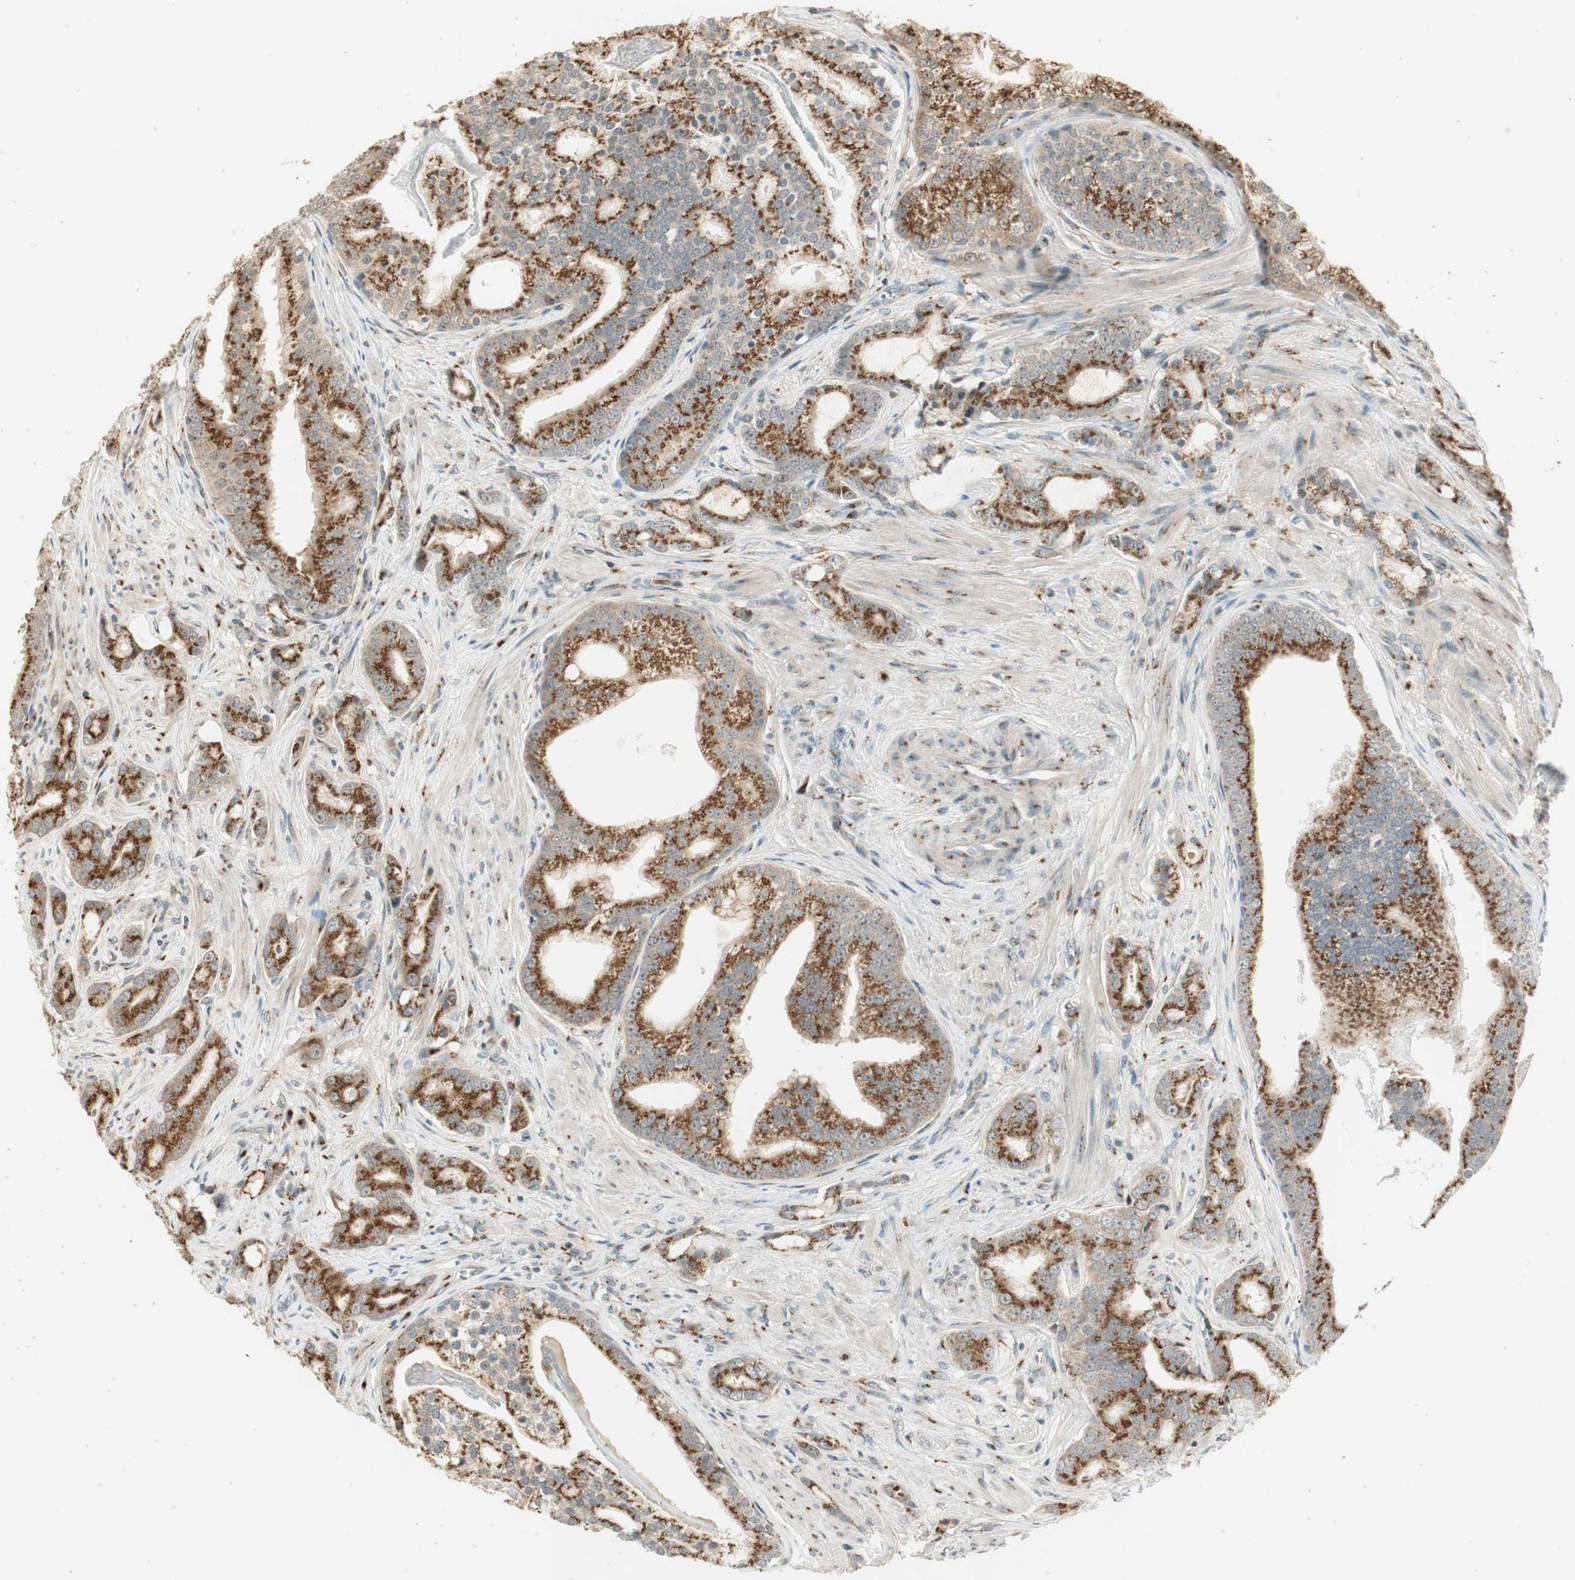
{"staining": {"intensity": "moderate", "quantity": ">75%", "location": "cytoplasmic/membranous"}, "tissue": "prostate cancer", "cell_type": "Tumor cells", "image_type": "cancer", "snomed": [{"axis": "morphology", "description": "Adenocarcinoma, Low grade"}, {"axis": "topography", "description": "Prostate"}], "caption": "Immunohistochemistry (DAB) staining of prostate cancer demonstrates moderate cytoplasmic/membranous protein positivity in approximately >75% of tumor cells.", "gene": "NEO1", "patient": {"sex": "male", "age": 58}}